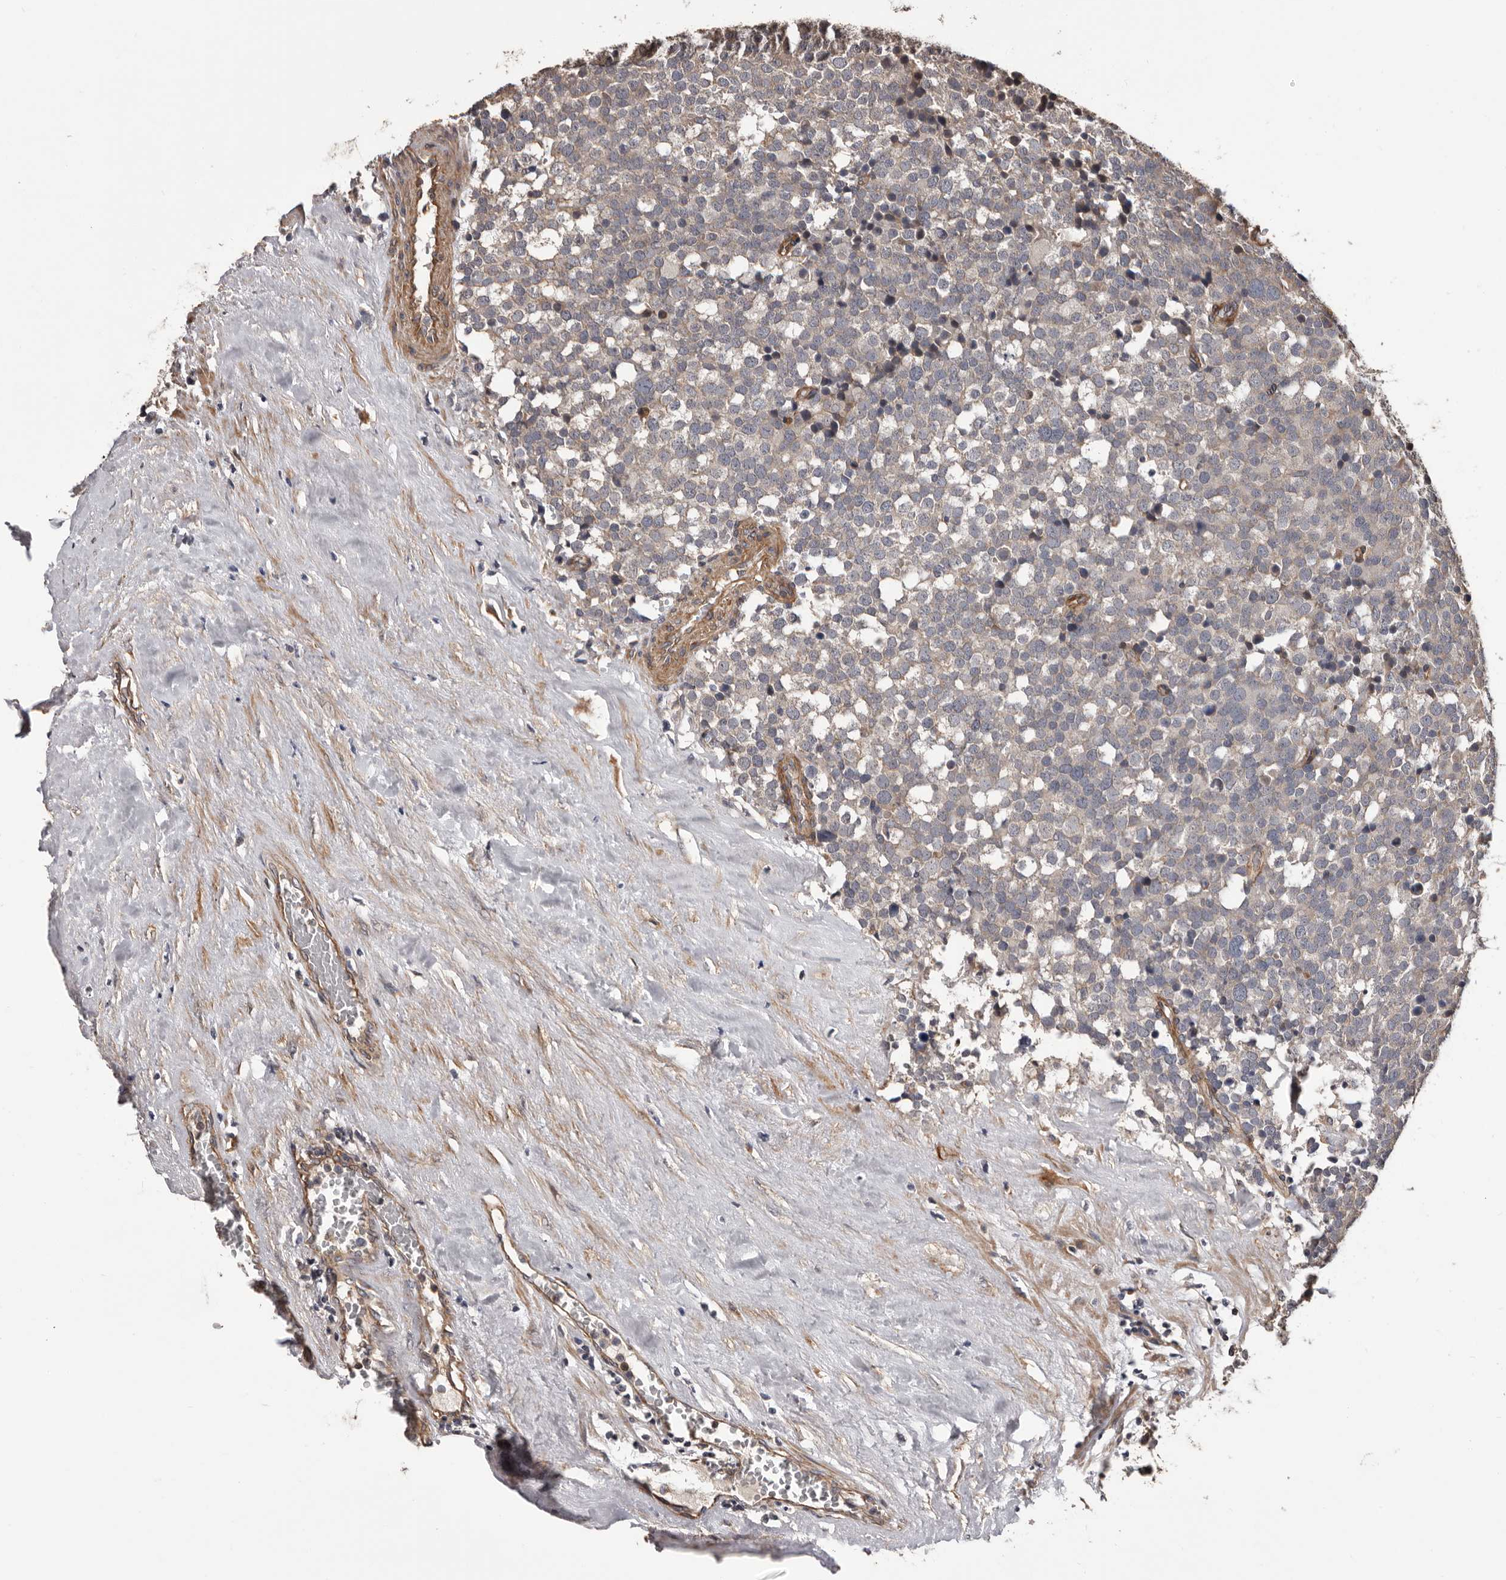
{"staining": {"intensity": "negative", "quantity": "none", "location": "none"}, "tissue": "testis cancer", "cell_type": "Tumor cells", "image_type": "cancer", "snomed": [{"axis": "morphology", "description": "Seminoma, NOS"}, {"axis": "topography", "description": "Testis"}], "caption": "The image exhibits no significant positivity in tumor cells of testis seminoma. (Stains: DAB IHC with hematoxylin counter stain, Microscopy: brightfield microscopy at high magnification).", "gene": "ADAMTS2", "patient": {"sex": "male", "age": 71}}